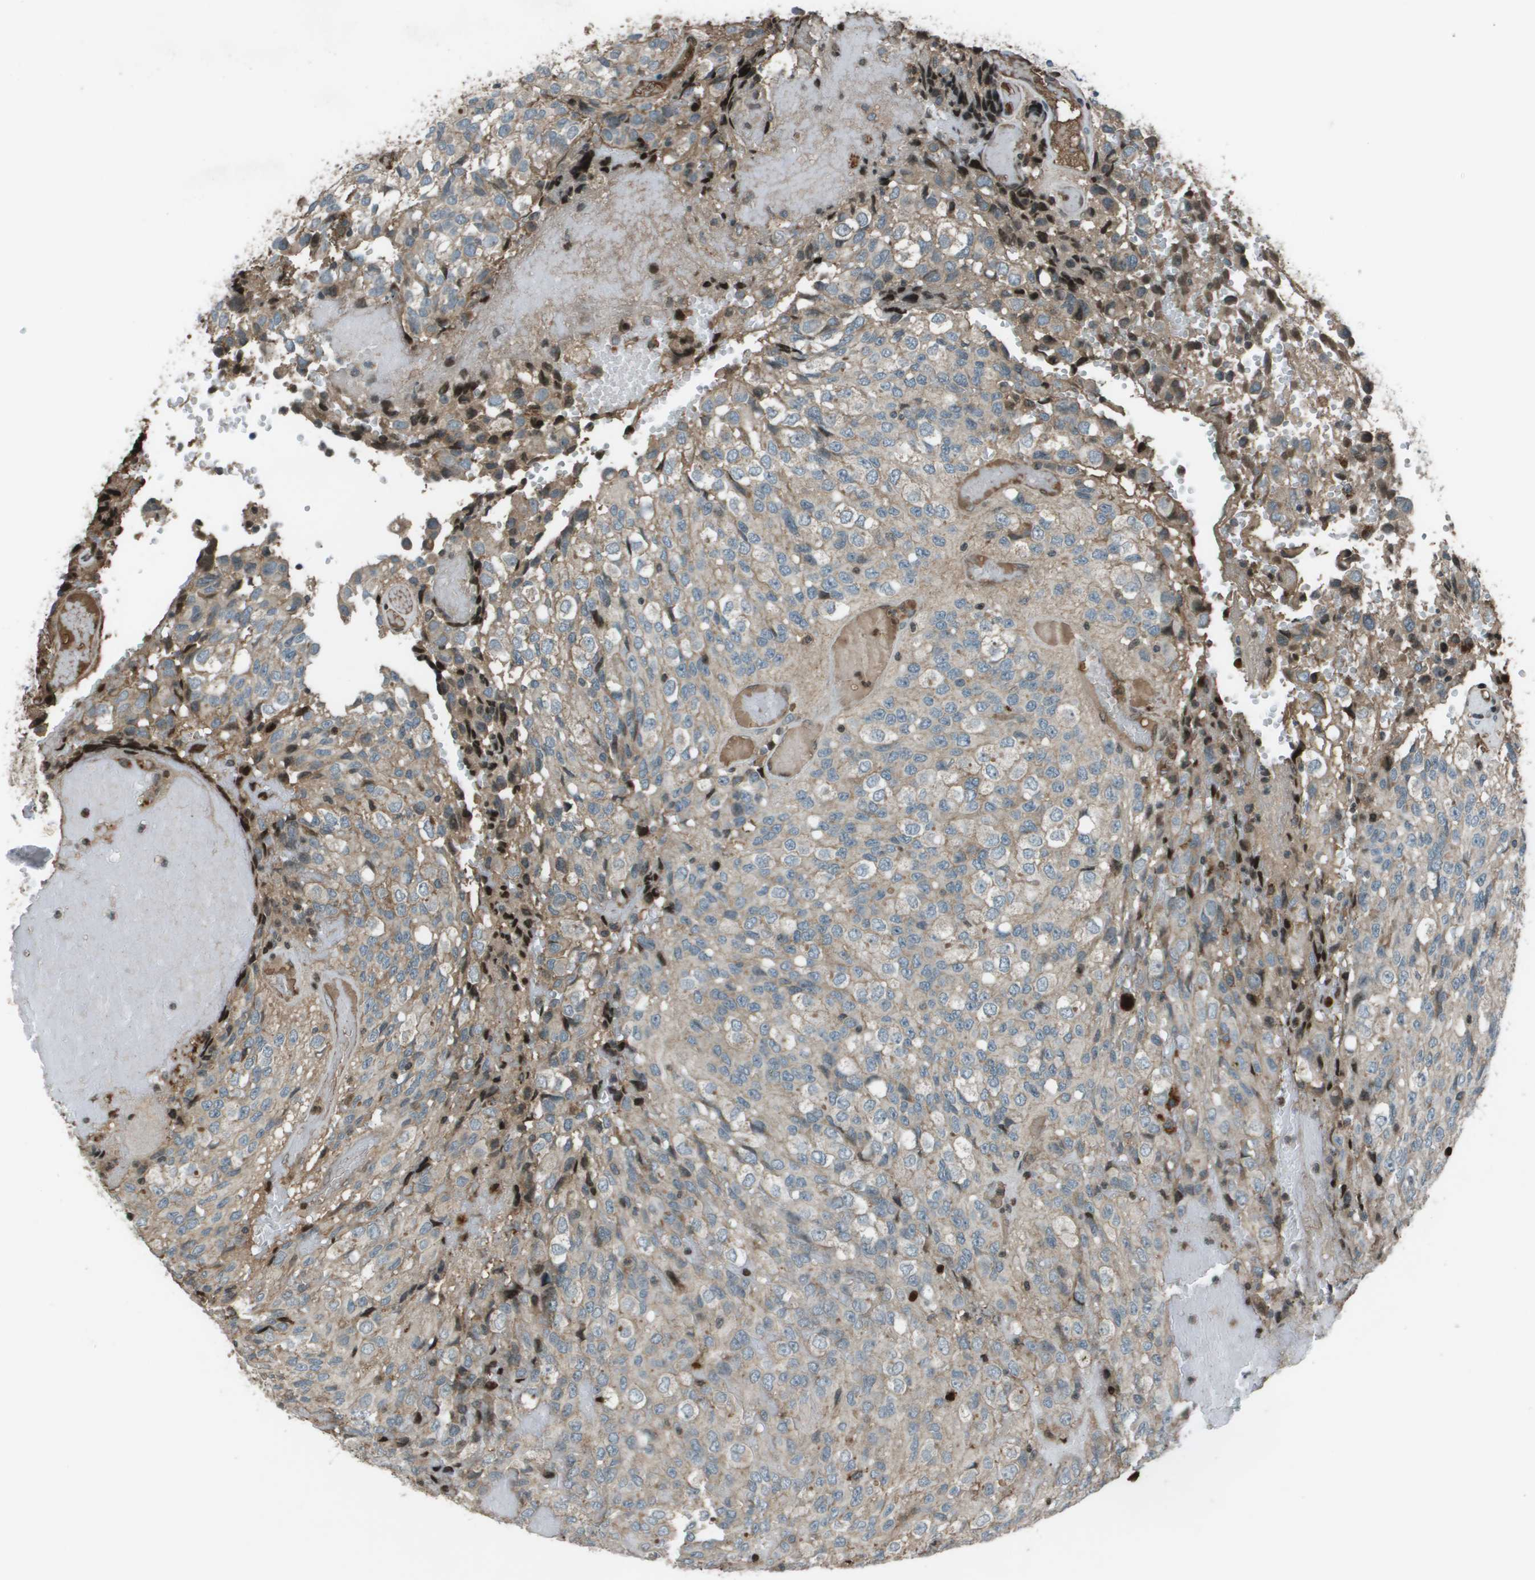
{"staining": {"intensity": "negative", "quantity": "none", "location": "none"}, "tissue": "glioma", "cell_type": "Tumor cells", "image_type": "cancer", "snomed": [{"axis": "morphology", "description": "Glioma, malignant, High grade"}, {"axis": "topography", "description": "Brain"}], "caption": "Protein analysis of glioma shows no significant positivity in tumor cells.", "gene": "CXCL12", "patient": {"sex": "male", "age": 32}}